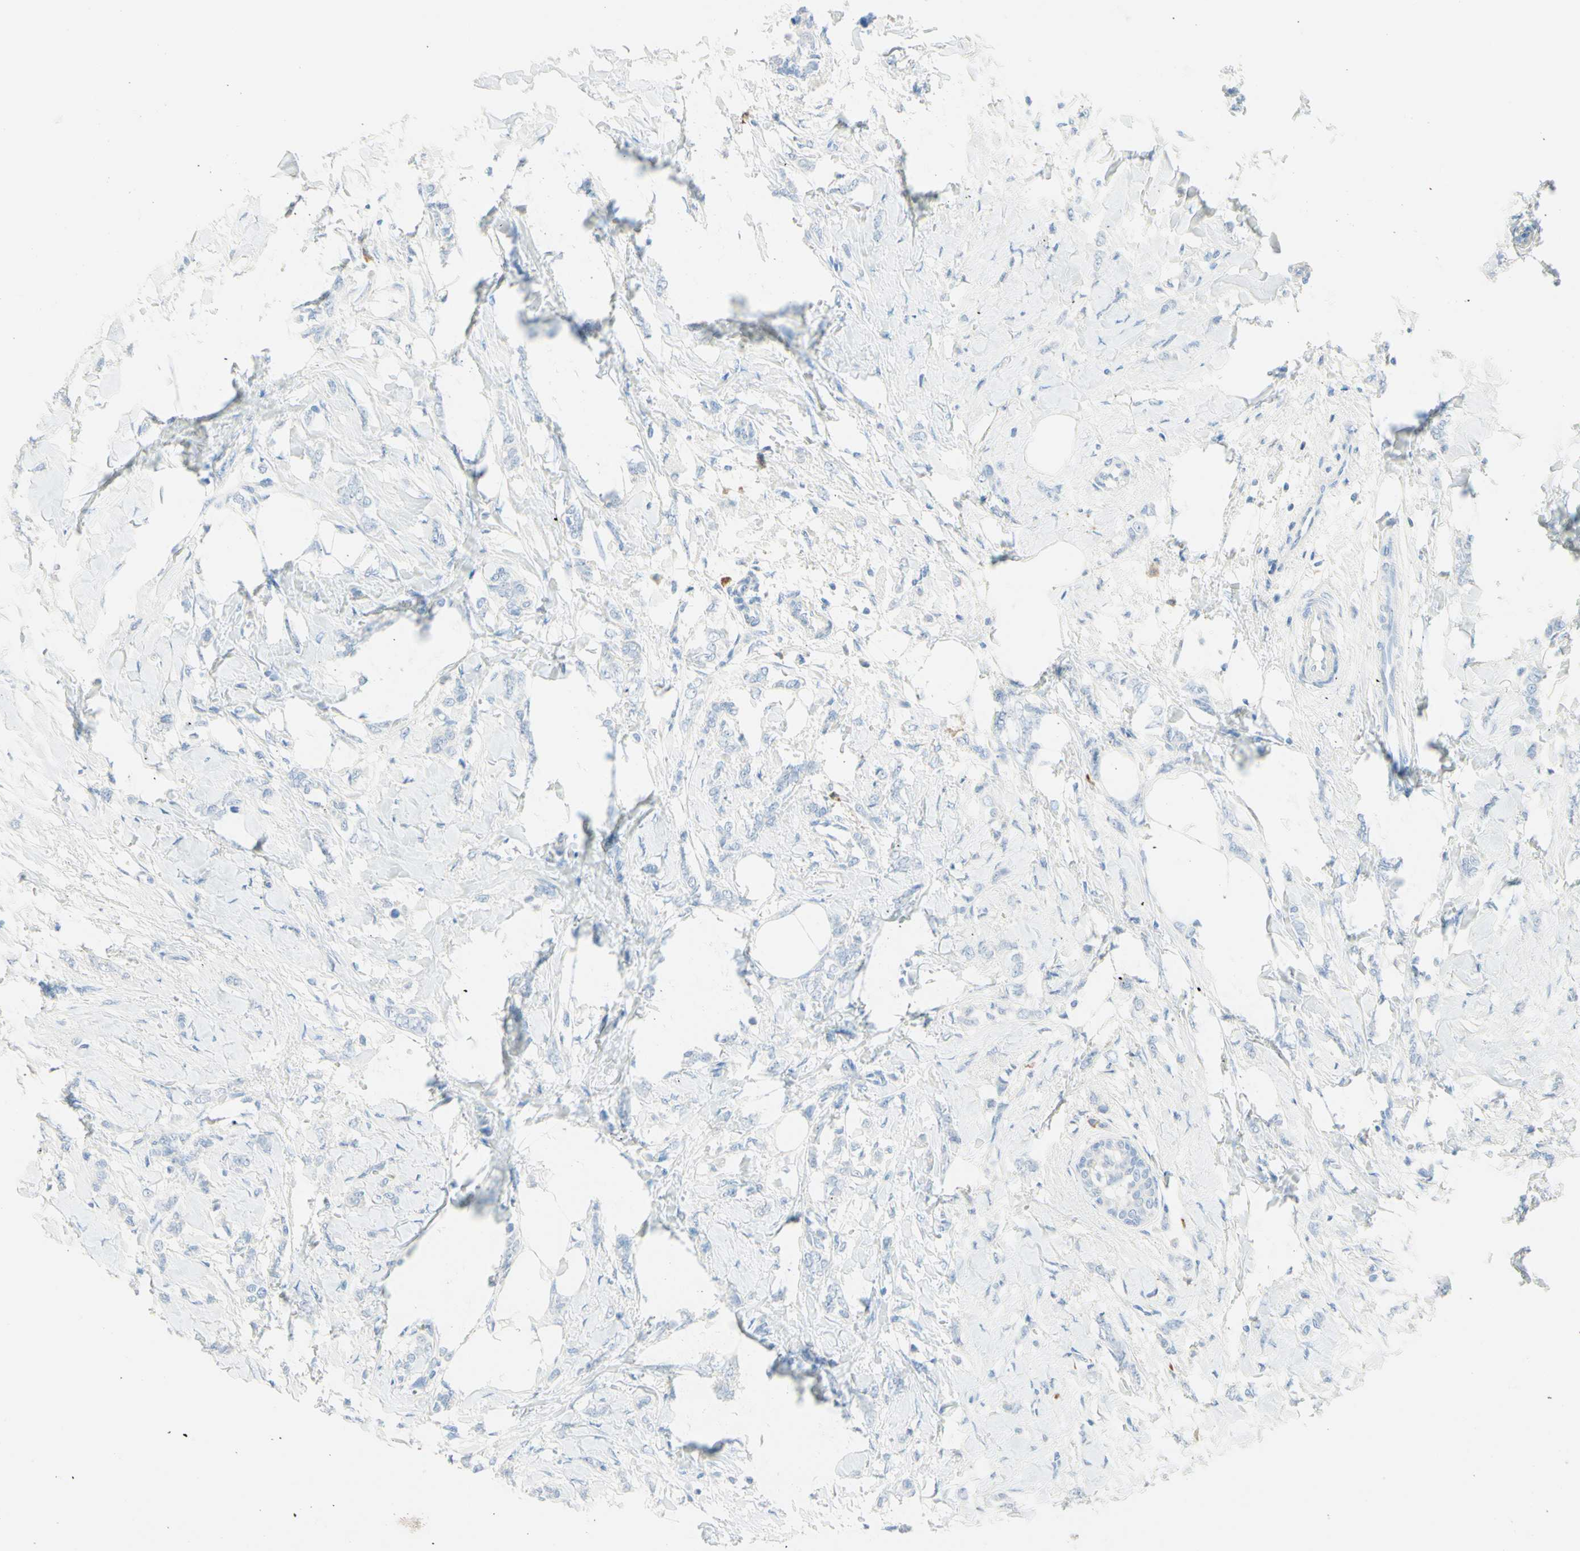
{"staining": {"intensity": "negative", "quantity": "none", "location": "none"}, "tissue": "breast cancer", "cell_type": "Tumor cells", "image_type": "cancer", "snomed": [{"axis": "morphology", "description": "Lobular carcinoma, in situ"}, {"axis": "morphology", "description": "Lobular carcinoma"}, {"axis": "topography", "description": "Breast"}], "caption": "Immunohistochemistry photomicrograph of neoplastic tissue: lobular carcinoma in situ (breast) stained with DAB (3,3'-diaminobenzidine) reveals no significant protein expression in tumor cells. The staining was performed using DAB (3,3'-diaminobenzidine) to visualize the protein expression in brown, while the nuclei were stained in blue with hematoxylin (Magnification: 20x).", "gene": "IL6ST", "patient": {"sex": "female", "age": 41}}